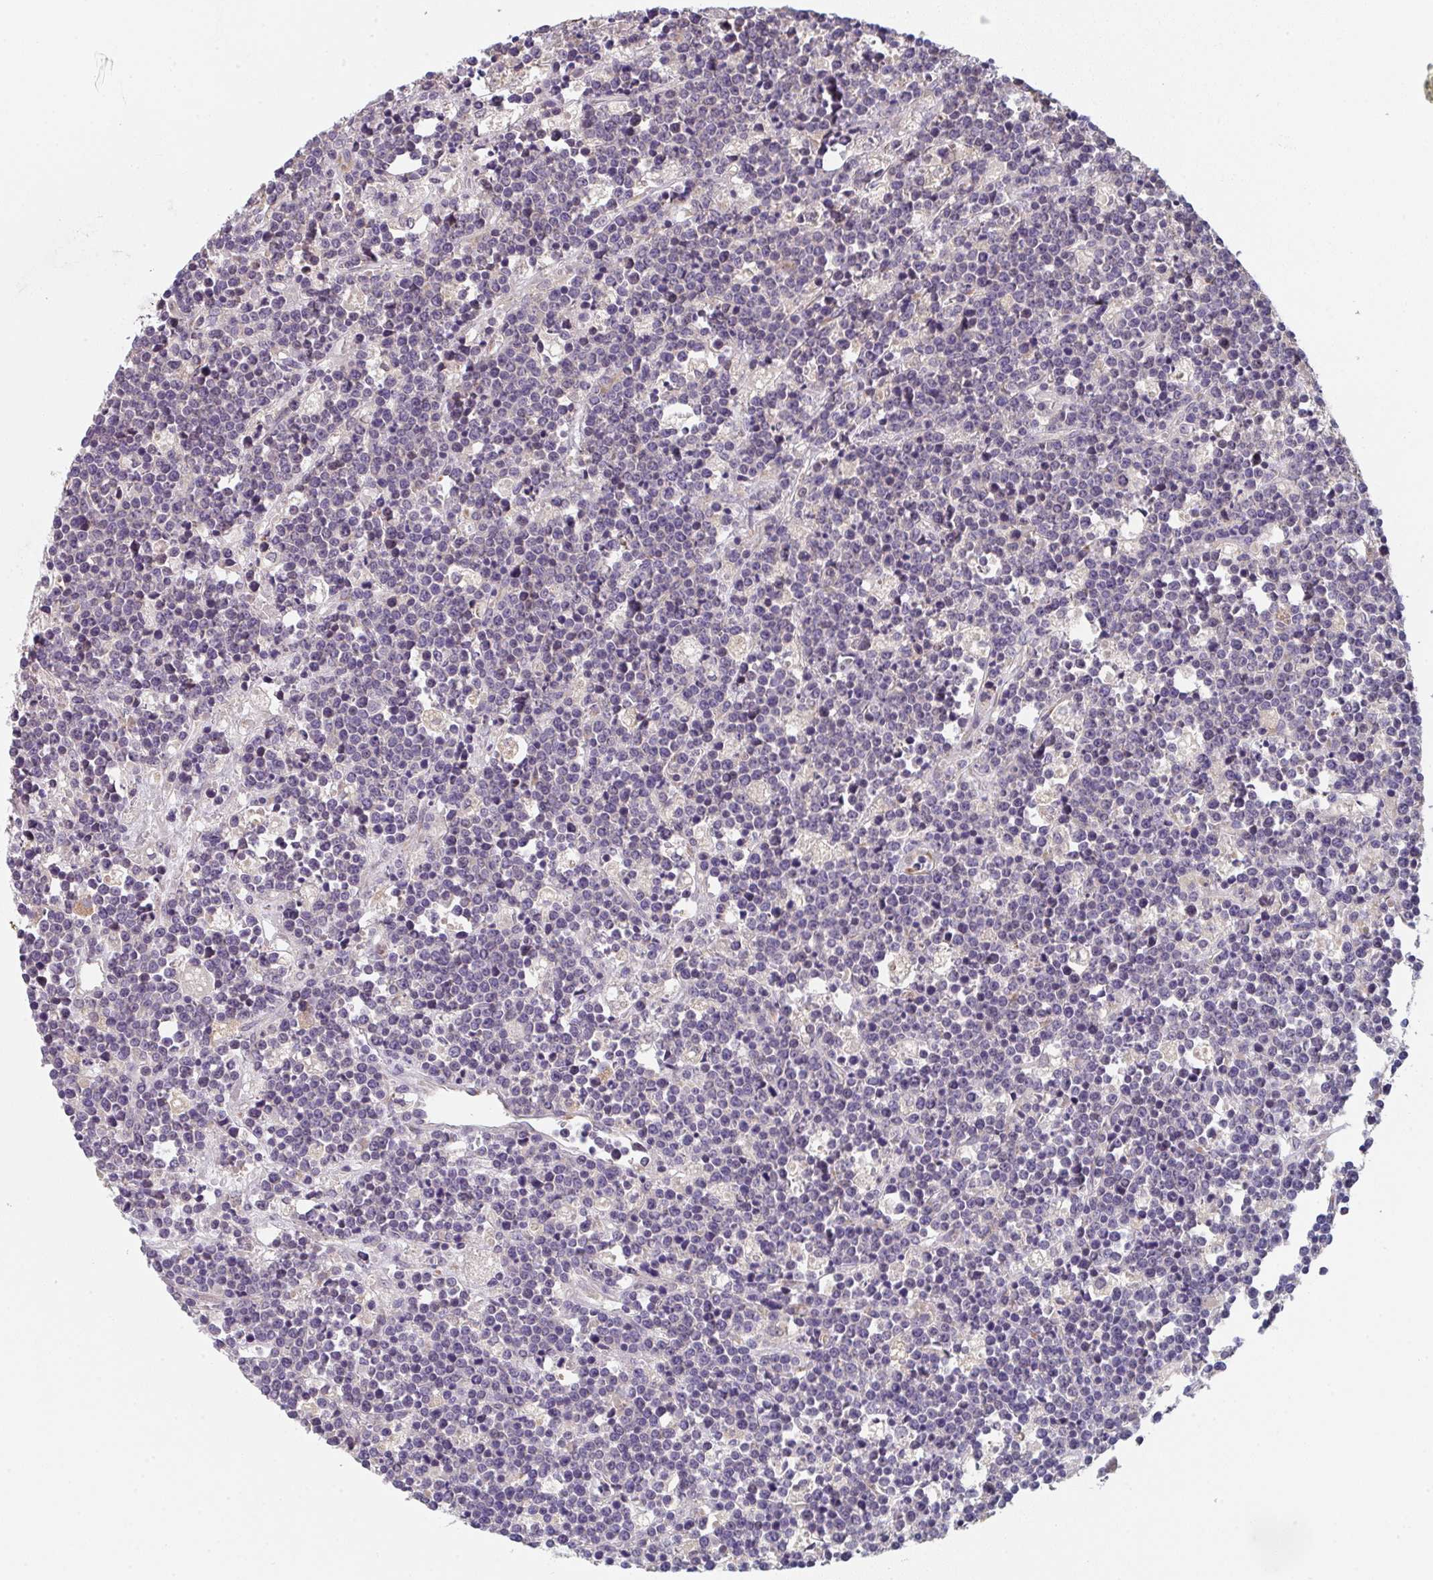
{"staining": {"intensity": "negative", "quantity": "none", "location": "none"}, "tissue": "lymphoma", "cell_type": "Tumor cells", "image_type": "cancer", "snomed": [{"axis": "morphology", "description": "Malignant lymphoma, non-Hodgkin's type, High grade"}, {"axis": "topography", "description": "Ovary"}], "caption": "This is a histopathology image of immunohistochemistry (IHC) staining of lymphoma, which shows no expression in tumor cells. Brightfield microscopy of IHC stained with DAB (3,3'-diaminobenzidine) (brown) and hematoxylin (blue), captured at high magnification.", "gene": "TSPAN31", "patient": {"sex": "female", "age": 56}}